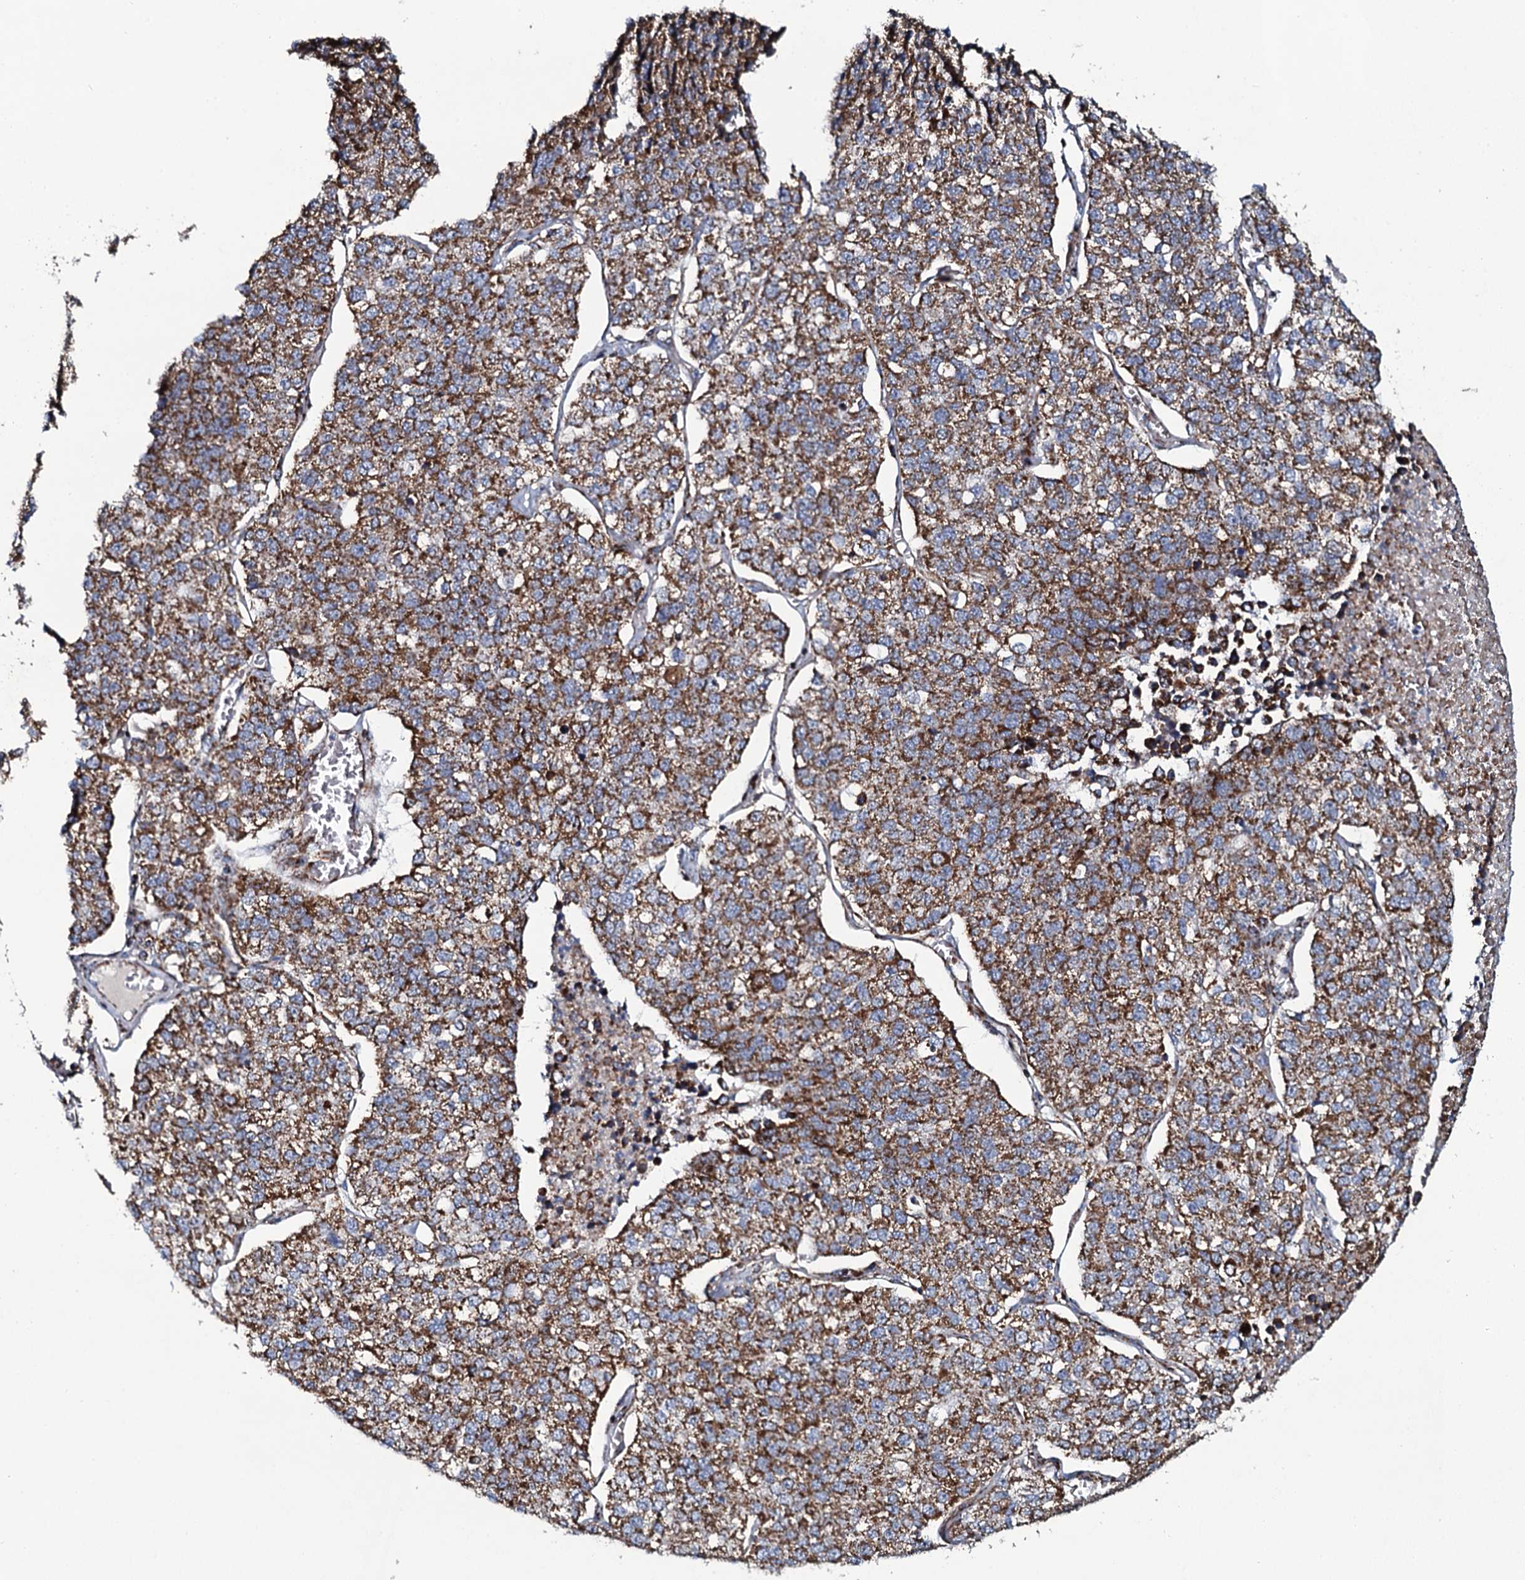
{"staining": {"intensity": "moderate", "quantity": ">75%", "location": "cytoplasmic/membranous"}, "tissue": "lung cancer", "cell_type": "Tumor cells", "image_type": "cancer", "snomed": [{"axis": "morphology", "description": "Adenocarcinoma, NOS"}, {"axis": "topography", "description": "Lung"}], "caption": "This is a histology image of immunohistochemistry (IHC) staining of lung adenocarcinoma, which shows moderate expression in the cytoplasmic/membranous of tumor cells.", "gene": "EVC2", "patient": {"sex": "male", "age": 49}}